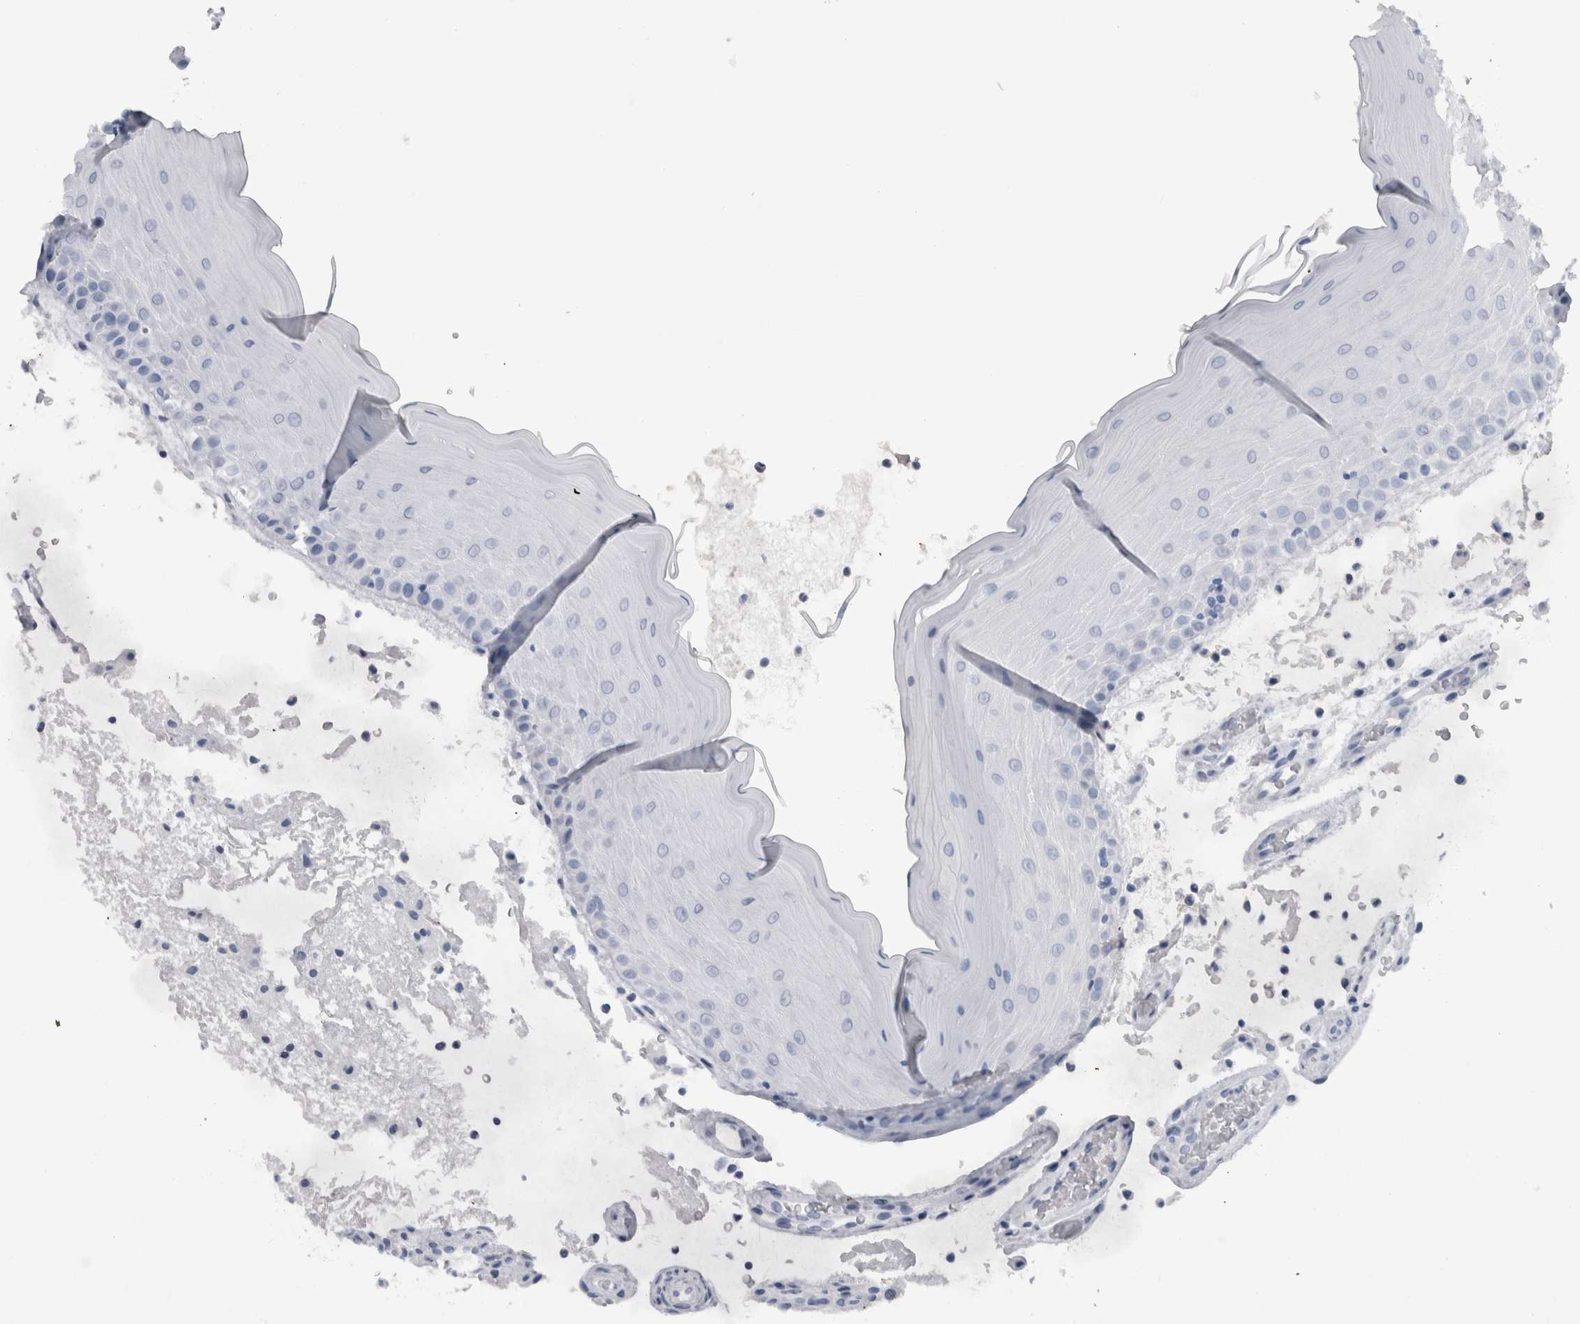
{"staining": {"intensity": "negative", "quantity": "none", "location": "none"}, "tissue": "oral mucosa", "cell_type": "Squamous epithelial cells", "image_type": "normal", "snomed": [{"axis": "morphology", "description": "Normal tissue, NOS"}, {"axis": "topography", "description": "Oral tissue"}], "caption": "Immunohistochemical staining of benign human oral mucosa displays no significant expression in squamous epithelial cells. (DAB IHC visualized using brightfield microscopy, high magnification).", "gene": "PTH", "patient": {"sex": "male", "age": 13}}